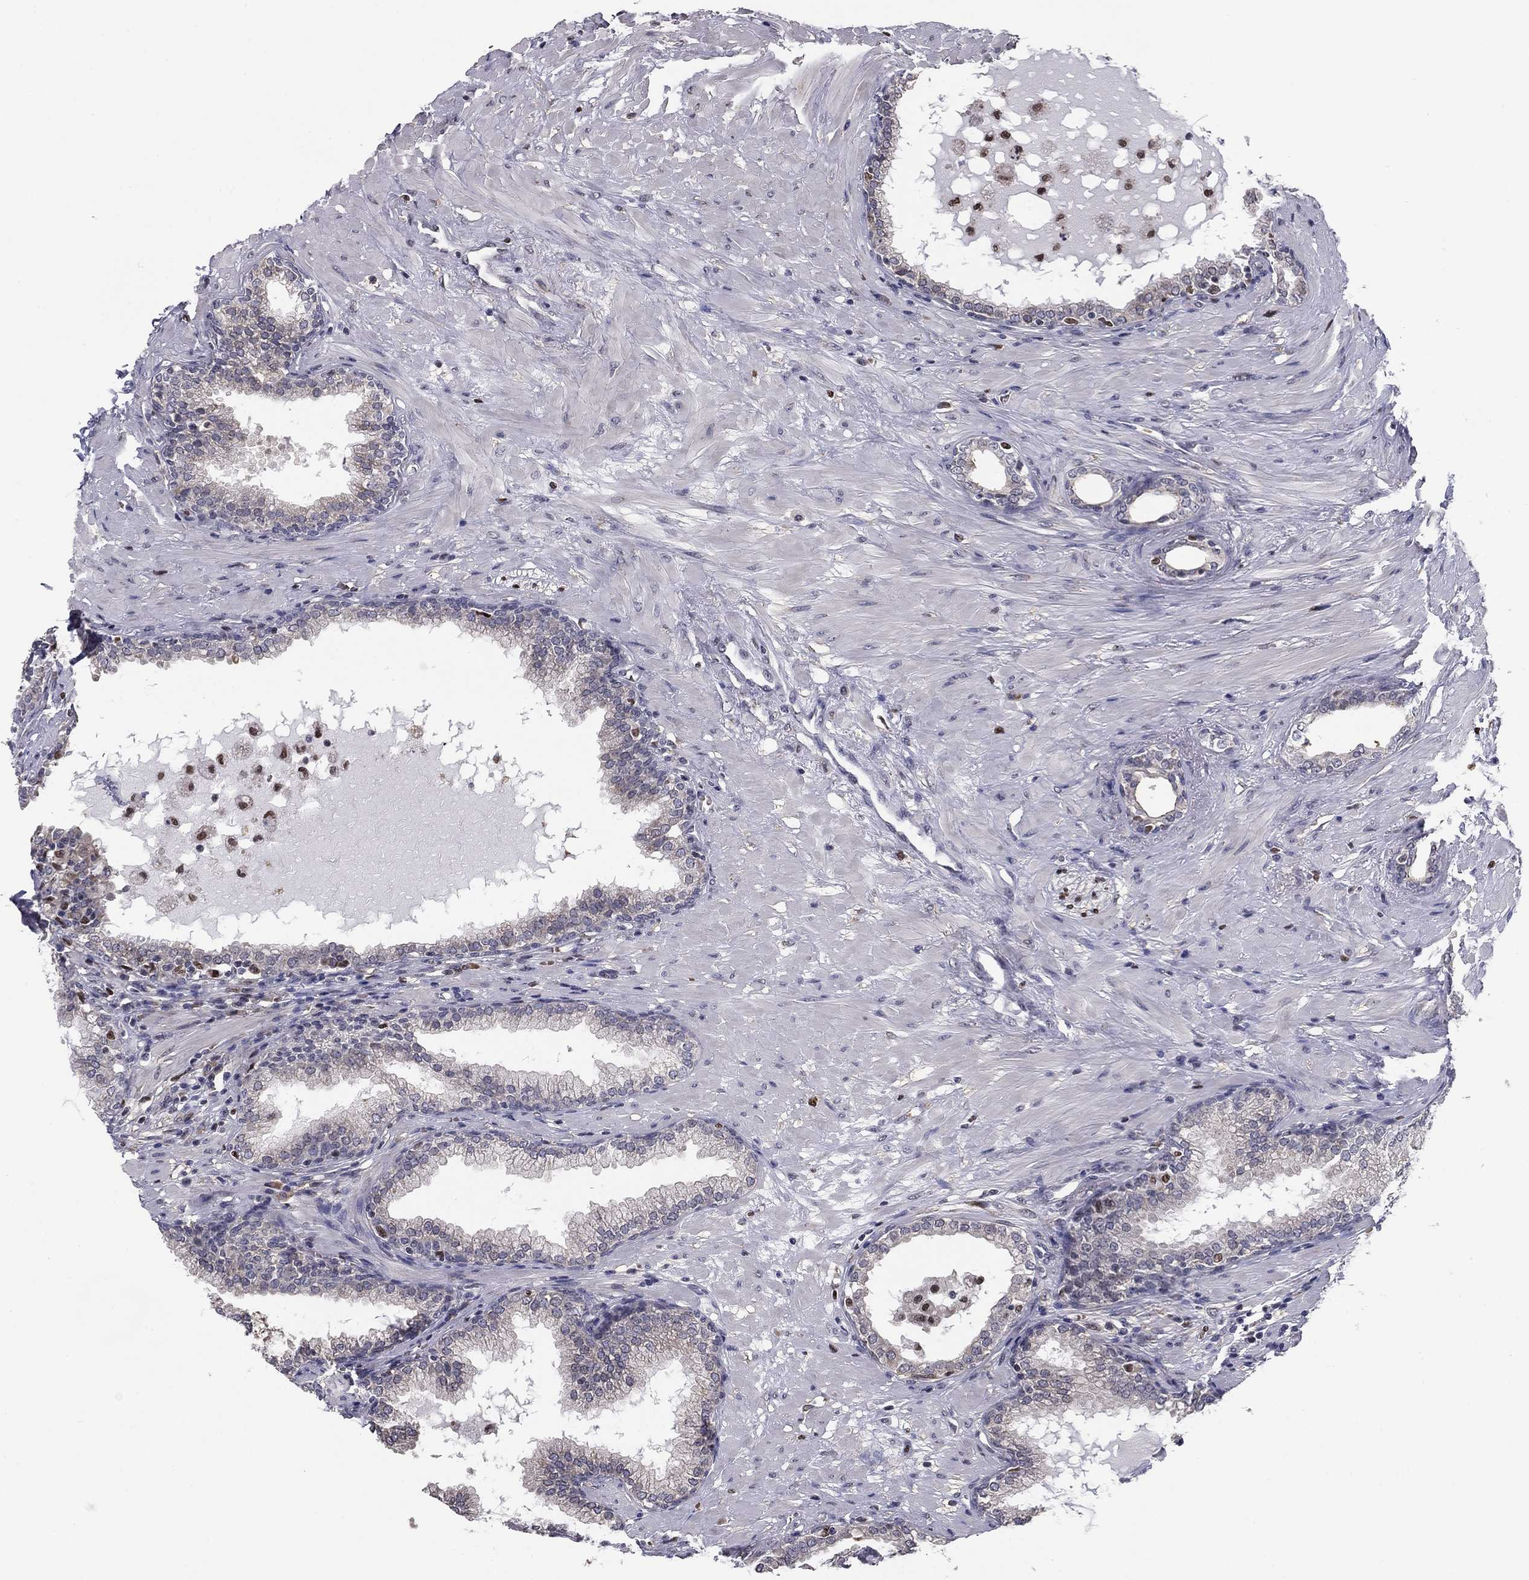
{"staining": {"intensity": "negative", "quantity": "none", "location": "none"}, "tissue": "prostate", "cell_type": "Glandular cells", "image_type": "normal", "snomed": [{"axis": "morphology", "description": "Normal tissue, NOS"}, {"axis": "topography", "description": "Prostate"}], "caption": "DAB (3,3'-diaminobenzidine) immunohistochemical staining of normal prostate displays no significant positivity in glandular cells. (DAB (3,3'-diaminobenzidine) immunohistochemistry (IHC) visualized using brightfield microscopy, high magnification).", "gene": "HSPB2", "patient": {"sex": "male", "age": 64}}